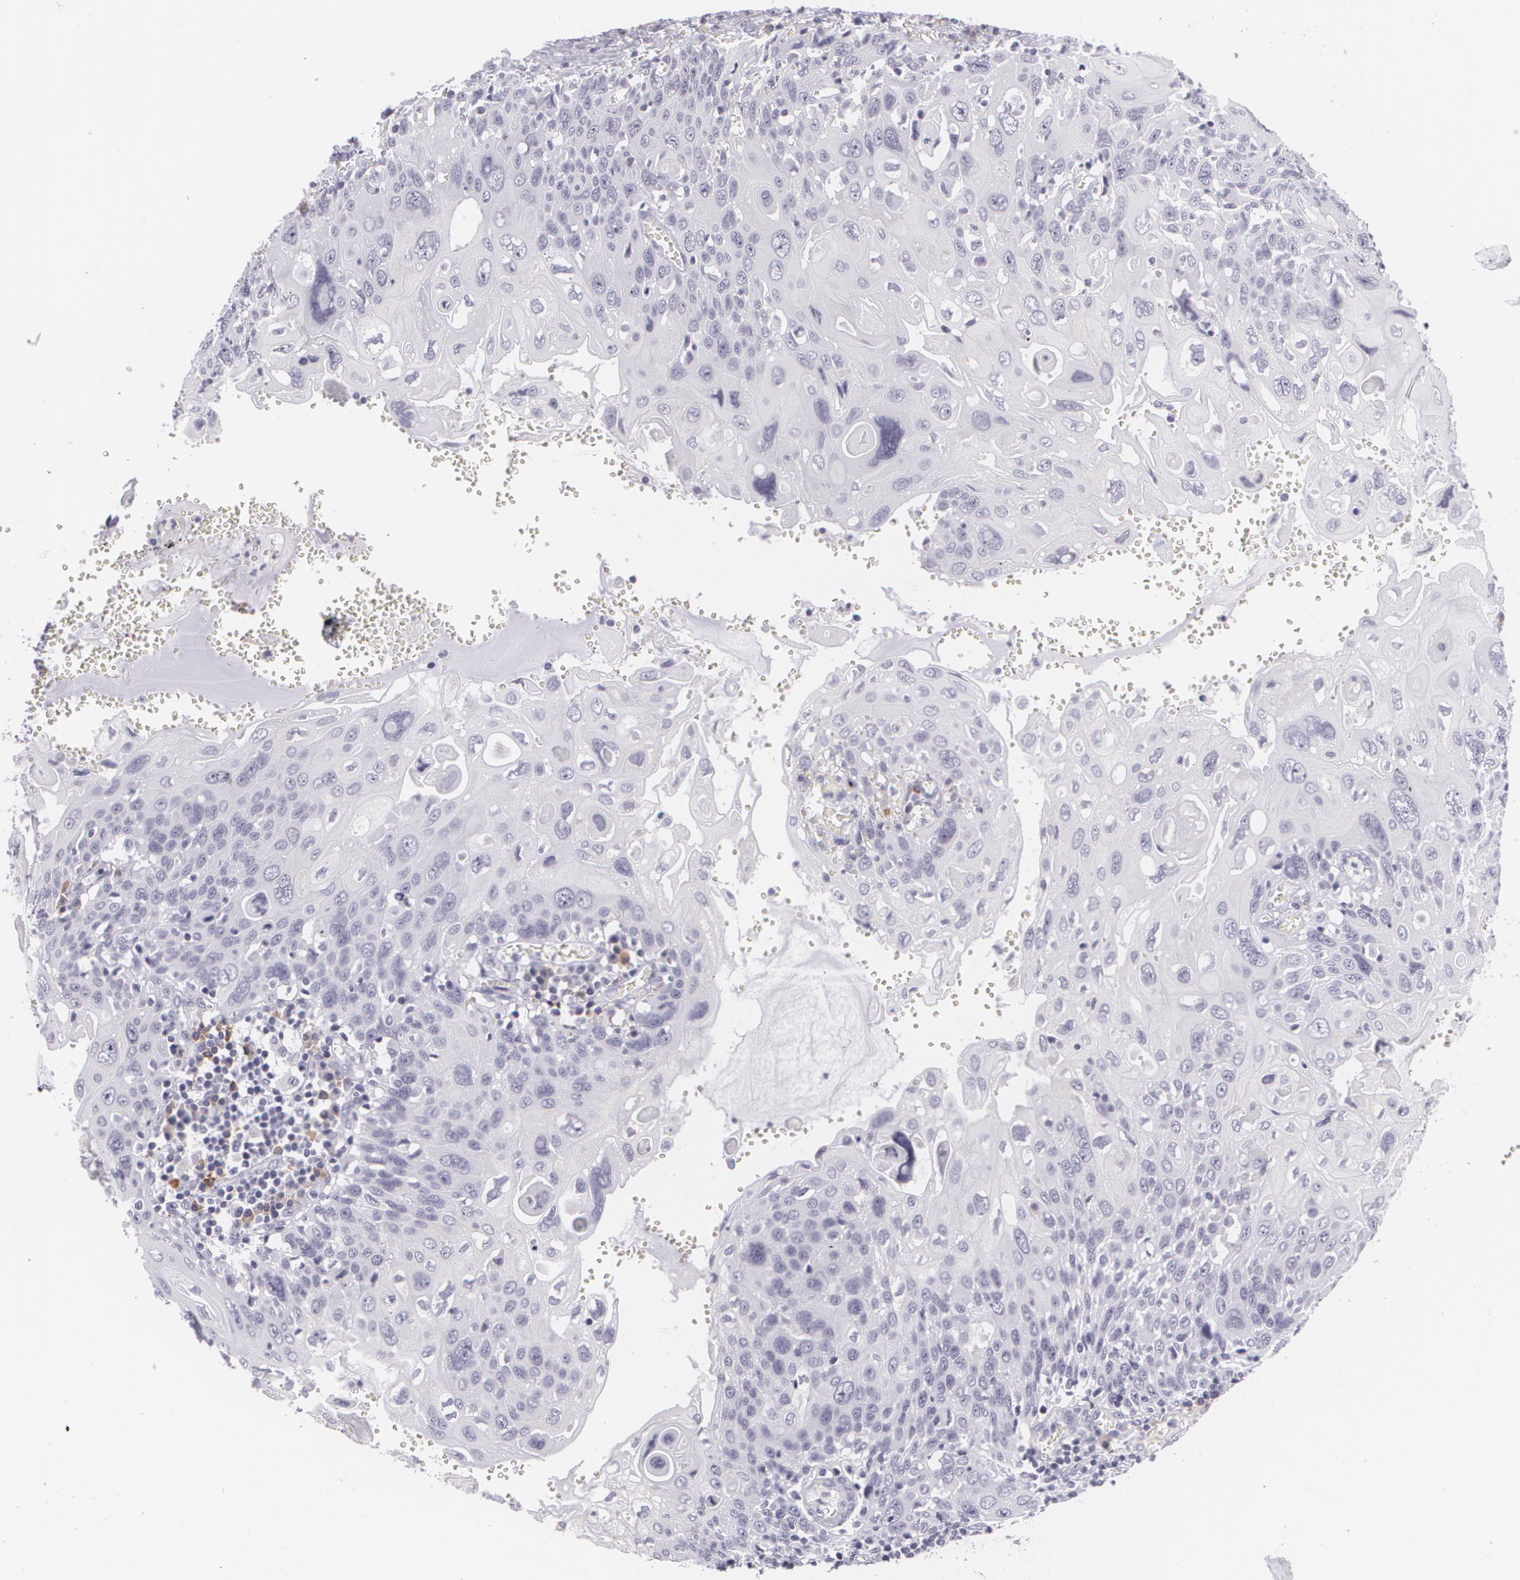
{"staining": {"intensity": "negative", "quantity": "none", "location": "none"}, "tissue": "cervical cancer", "cell_type": "Tumor cells", "image_type": "cancer", "snomed": [{"axis": "morphology", "description": "Squamous cell carcinoma, NOS"}, {"axis": "topography", "description": "Cervix"}], "caption": "An image of human cervical squamous cell carcinoma is negative for staining in tumor cells.", "gene": "MAP2", "patient": {"sex": "female", "age": 54}}